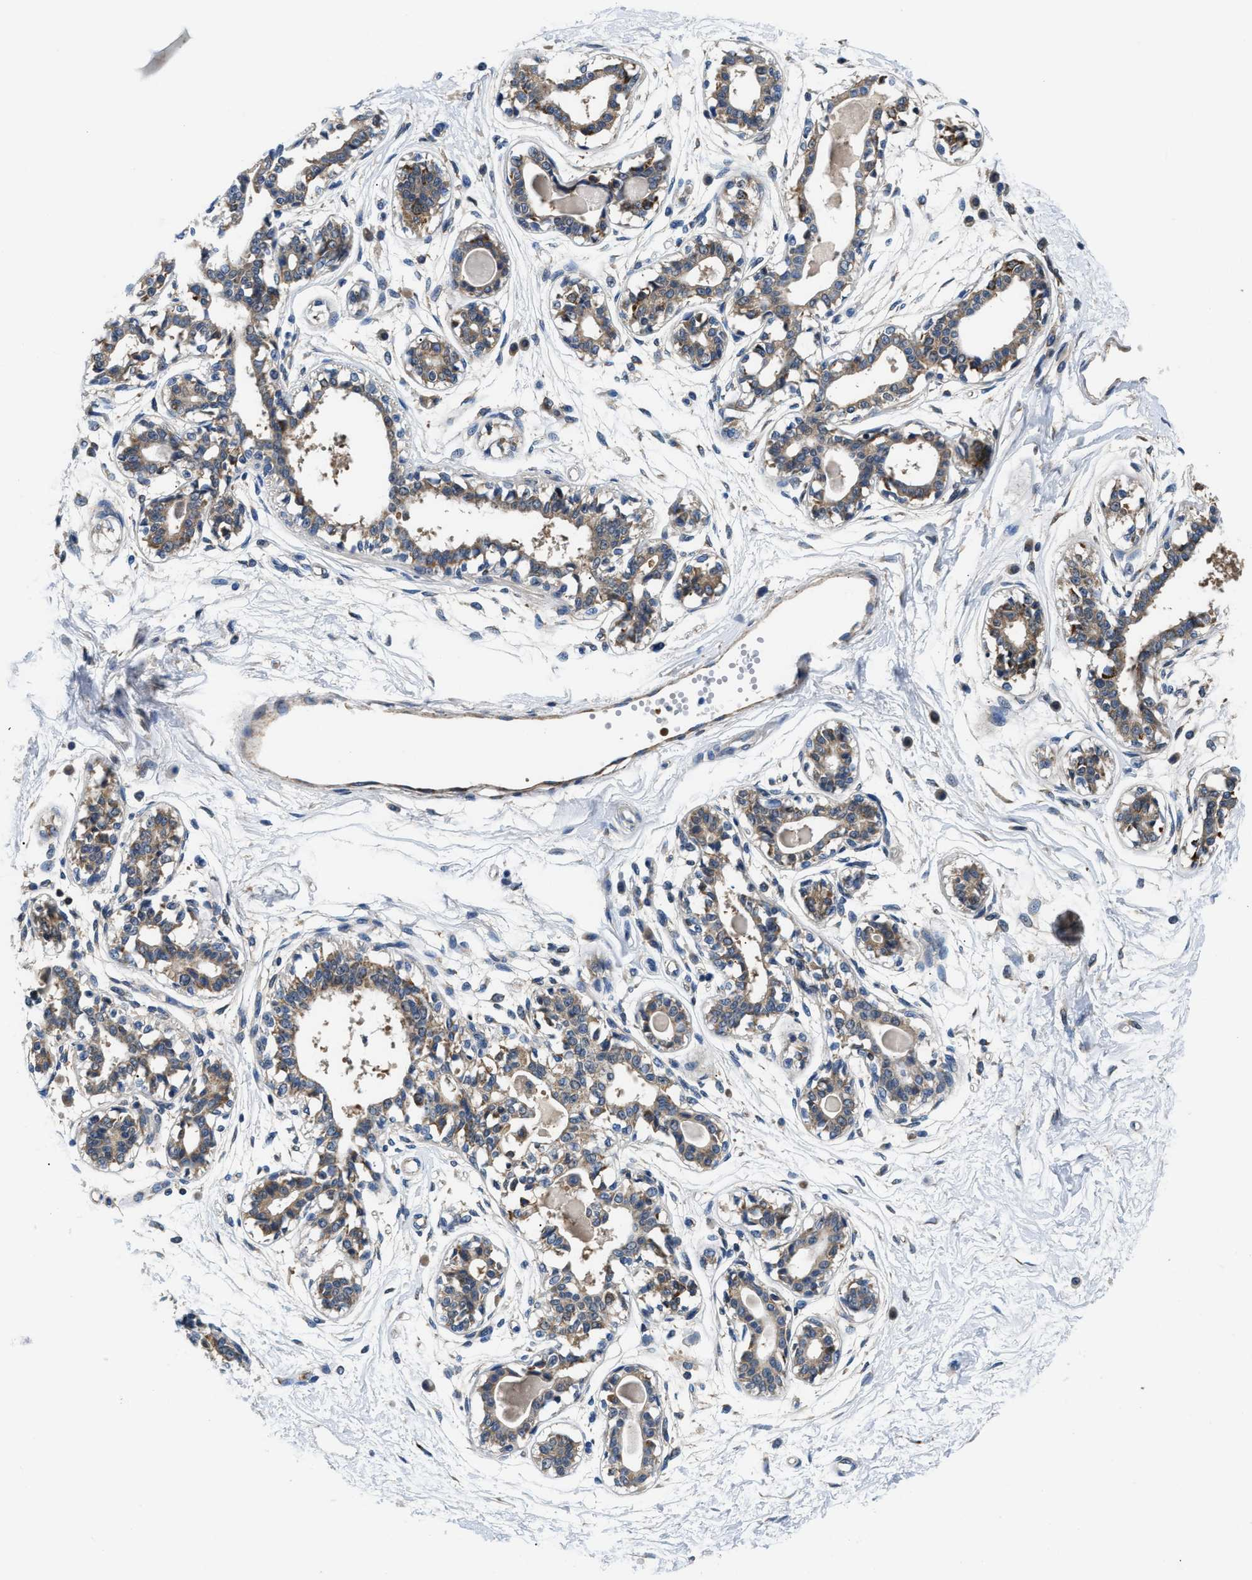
{"staining": {"intensity": "negative", "quantity": "none", "location": "none"}, "tissue": "breast", "cell_type": "Adipocytes", "image_type": "normal", "snomed": [{"axis": "morphology", "description": "Normal tissue, NOS"}, {"axis": "topography", "description": "Breast"}], "caption": "A histopathology image of breast stained for a protein demonstrates no brown staining in adipocytes. (Brightfield microscopy of DAB immunohistochemistry at high magnification).", "gene": "CCM2", "patient": {"sex": "female", "age": 45}}